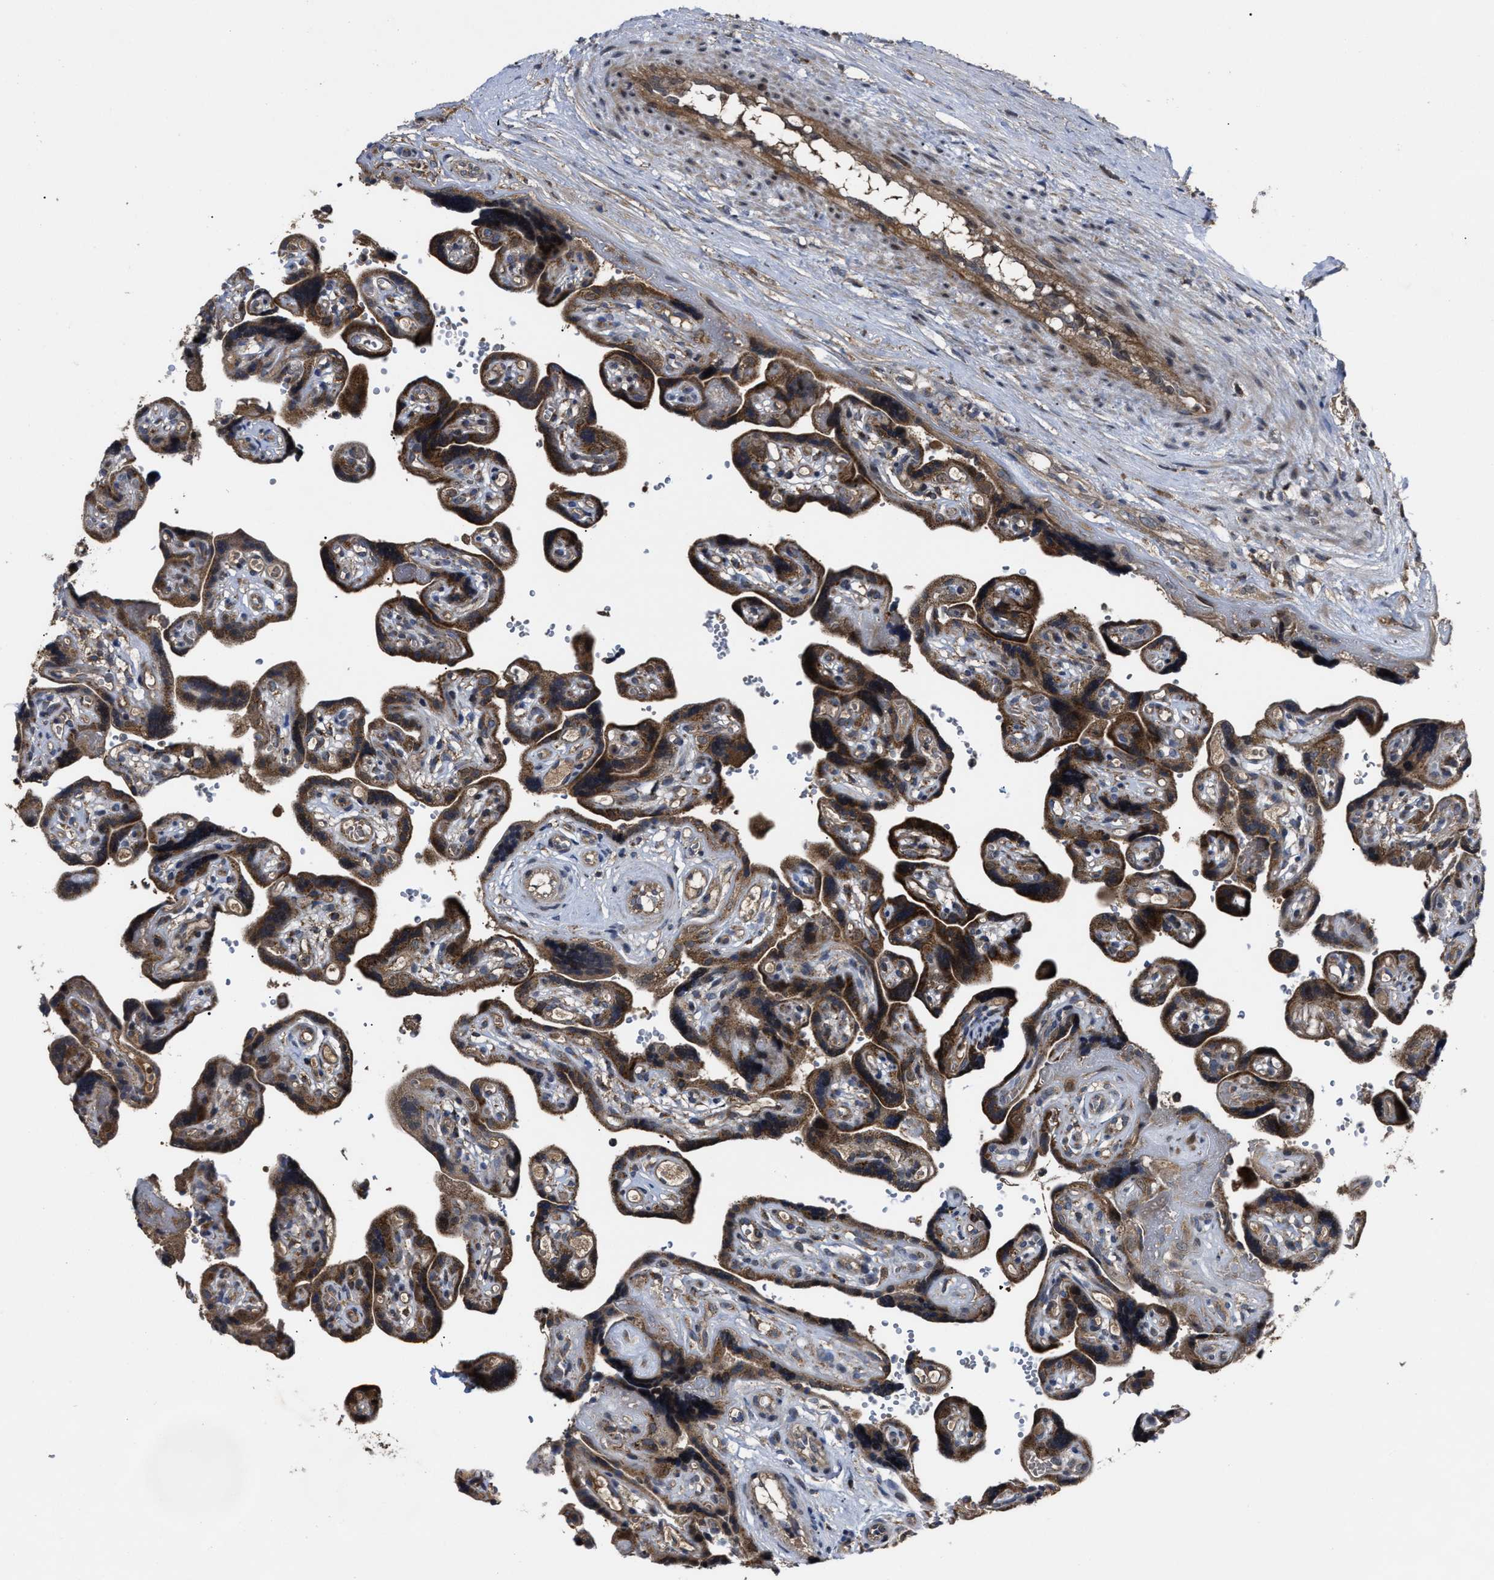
{"staining": {"intensity": "moderate", "quantity": ">75%", "location": "cytoplasmic/membranous"}, "tissue": "placenta", "cell_type": "Decidual cells", "image_type": "normal", "snomed": [{"axis": "morphology", "description": "Normal tissue, NOS"}, {"axis": "topography", "description": "Placenta"}], "caption": "Protein staining of unremarkable placenta exhibits moderate cytoplasmic/membranous expression in about >75% of decidual cells.", "gene": "PASK", "patient": {"sex": "female", "age": 30}}